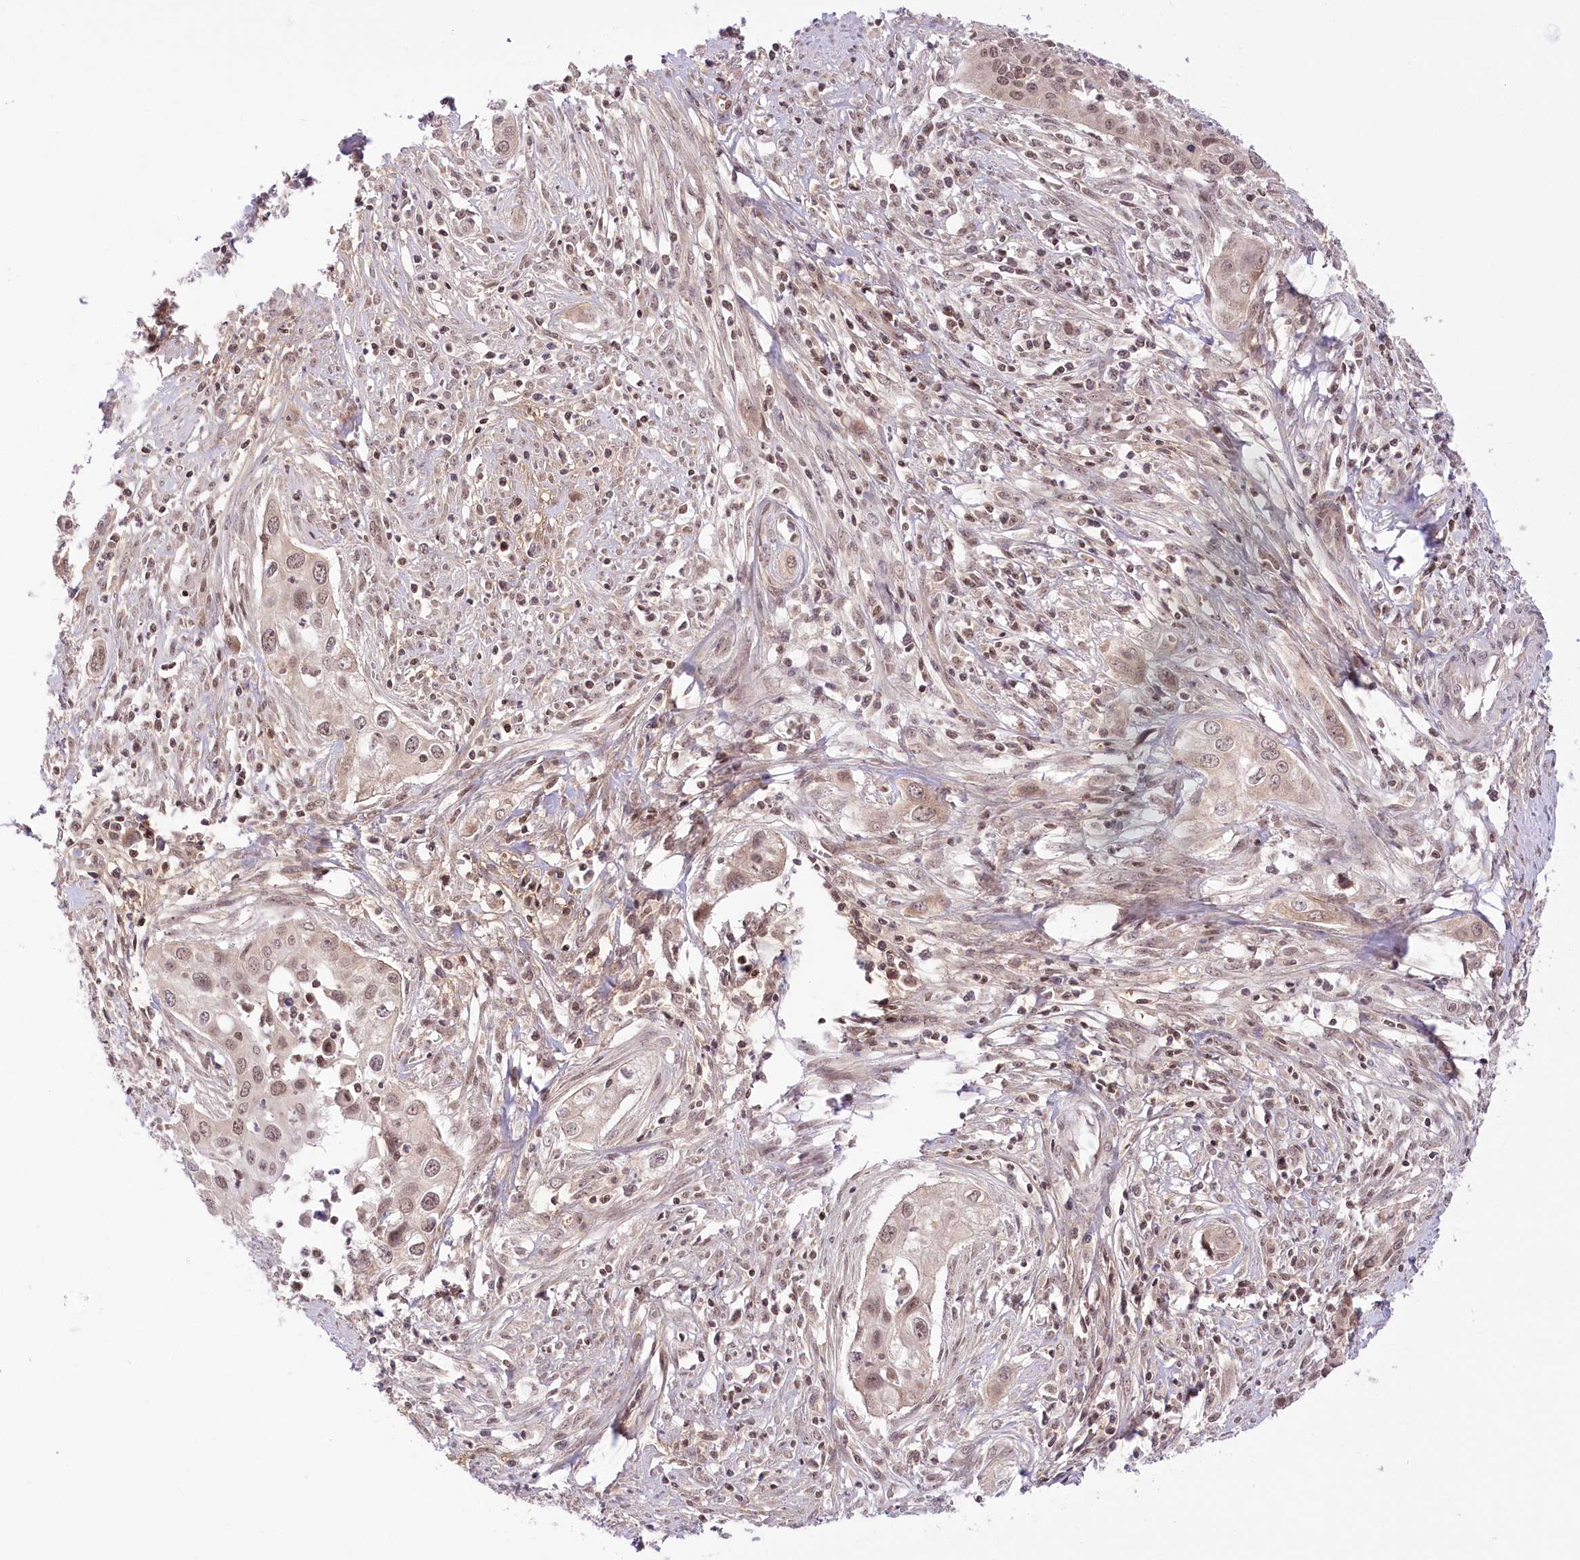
{"staining": {"intensity": "moderate", "quantity": ">75%", "location": "nuclear"}, "tissue": "cervical cancer", "cell_type": "Tumor cells", "image_type": "cancer", "snomed": [{"axis": "morphology", "description": "Squamous cell carcinoma, NOS"}, {"axis": "topography", "description": "Cervix"}], "caption": "Protein analysis of squamous cell carcinoma (cervical) tissue shows moderate nuclear expression in approximately >75% of tumor cells.", "gene": "ZMAT2", "patient": {"sex": "female", "age": 34}}